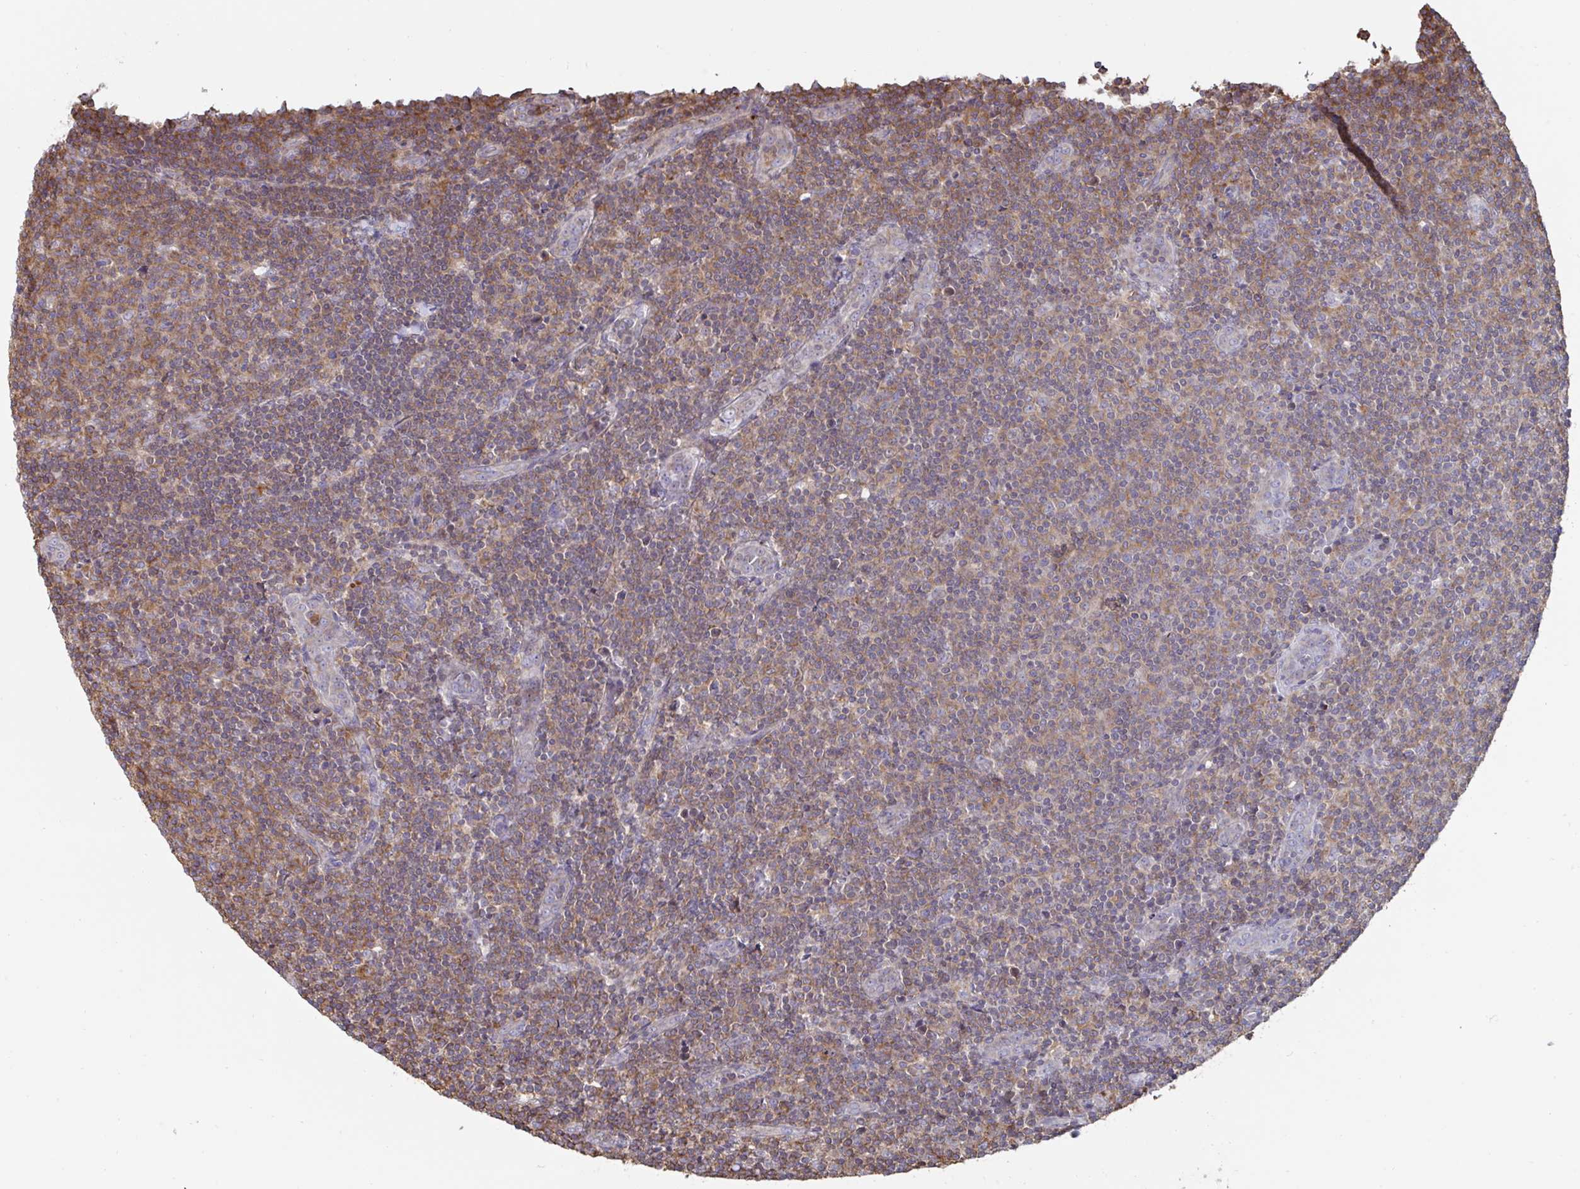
{"staining": {"intensity": "moderate", "quantity": ">75%", "location": "cytoplasmic/membranous"}, "tissue": "lymphoma", "cell_type": "Tumor cells", "image_type": "cancer", "snomed": [{"axis": "morphology", "description": "Malignant lymphoma, non-Hodgkin's type, Low grade"}, {"axis": "topography", "description": "Lymph node"}], "caption": "DAB immunohistochemical staining of human lymphoma demonstrates moderate cytoplasmic/membranous protein staining in about >75% of tumor cells.", "gene": "DZANK1", "patient": {"sex": "male", "age": 66}}